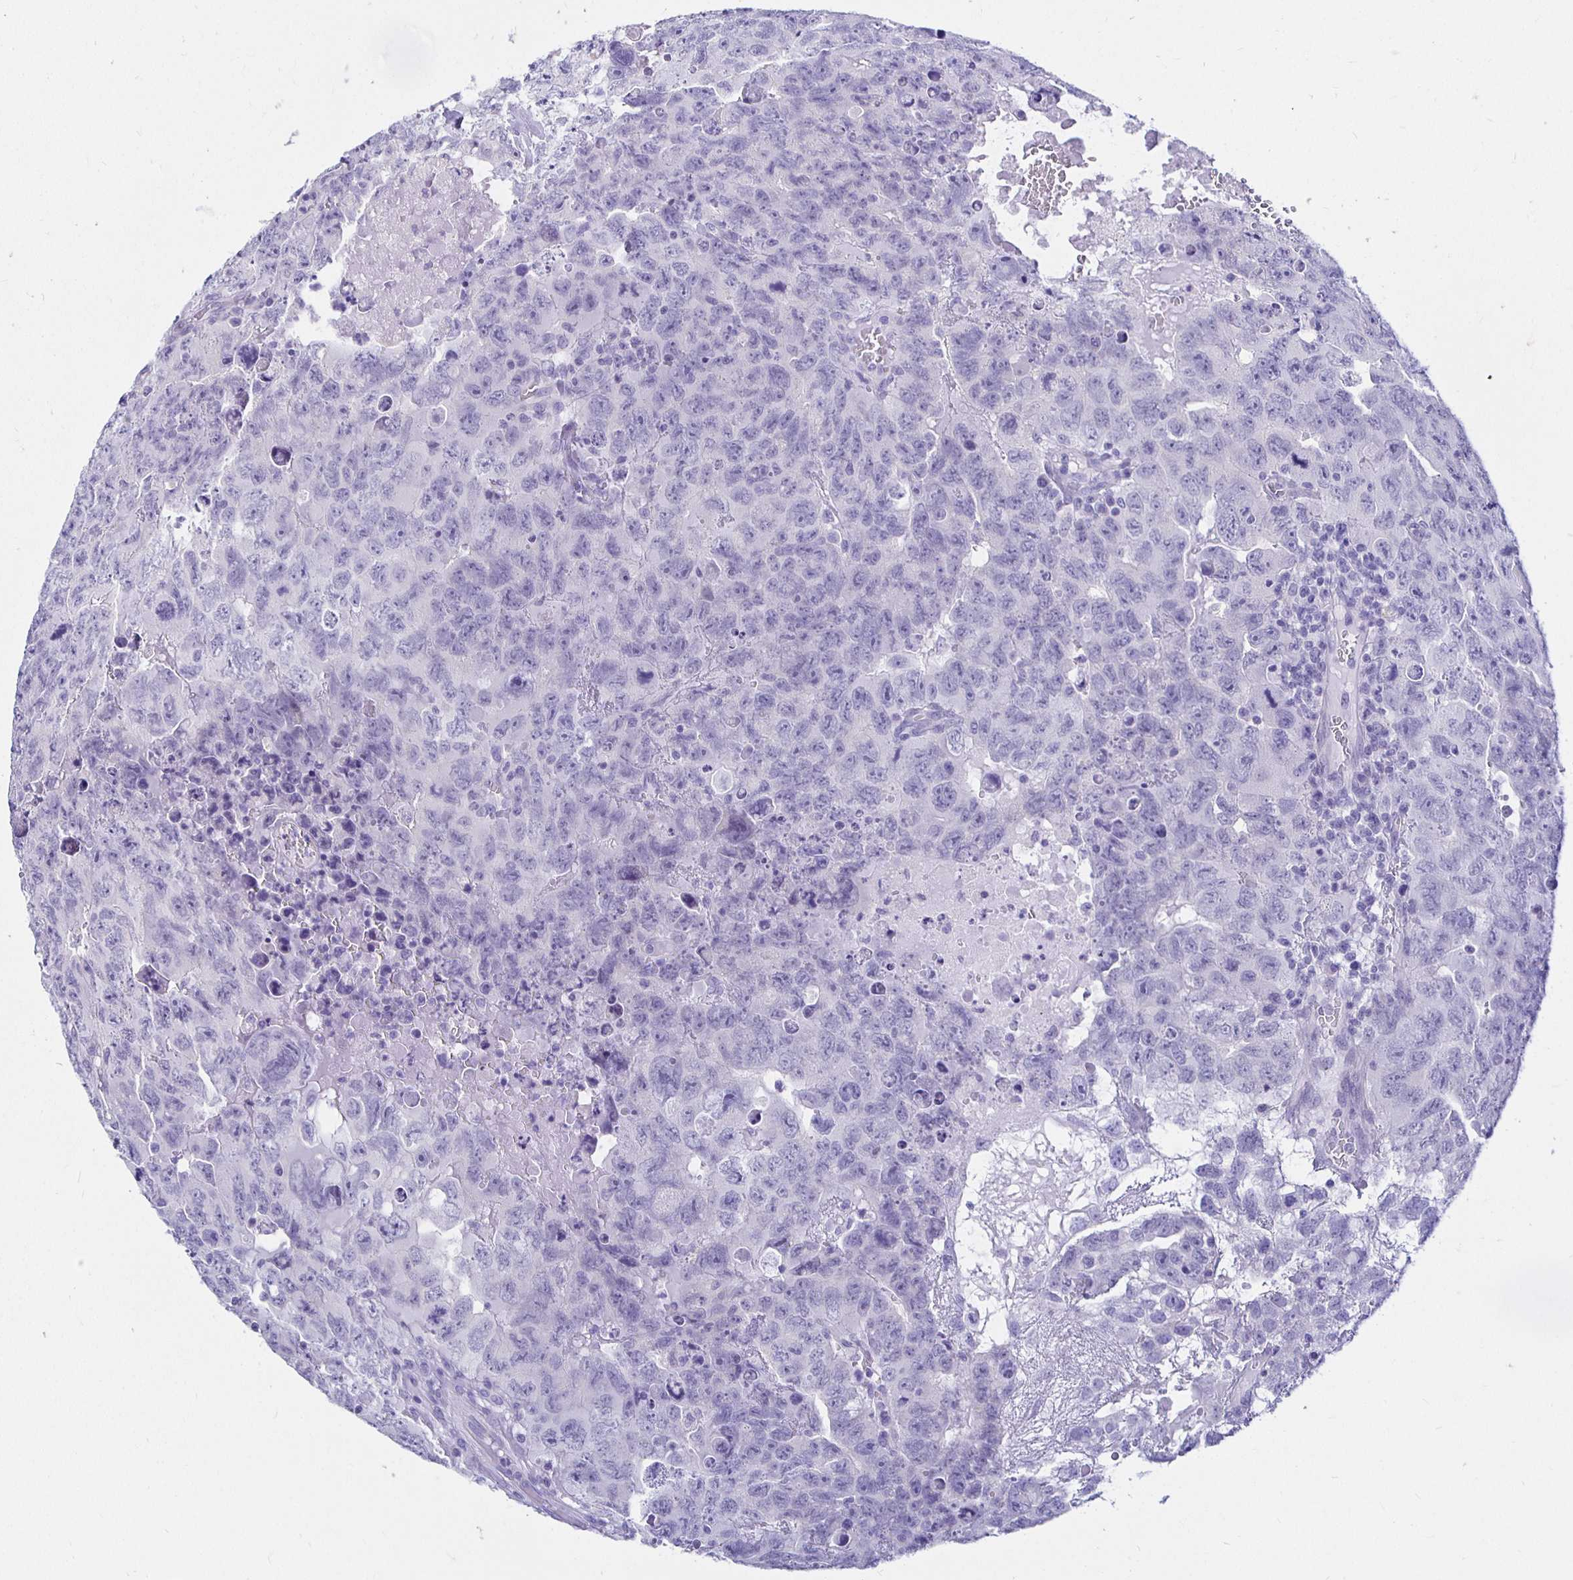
{"staining": {"intensity": "negative", "quantity": "none", "location": "none"}, "tissue": "testis cancer", "cell_type": "Tumor cells", "image_type": "cancer", "snomed": [{"axis": "morphology", "description": "Carcinoma, Embryonal, NOS"}, {"axis": "topography", "description": "Testis"}], "caption": "This photomicrograph is of embryonal carcinoma (testis) stained with immunohistochemistry to label a protein in brown with the nuclei are counter-stained blue. There is no staining in tumor cells. (Brightfield microscopy of DAB (3,3'-diaminobenzidine) immunohistochemistry (IHC) at high magnification).", "gene": "UMOD", "patient": {"sex": "male", "age": 24}}